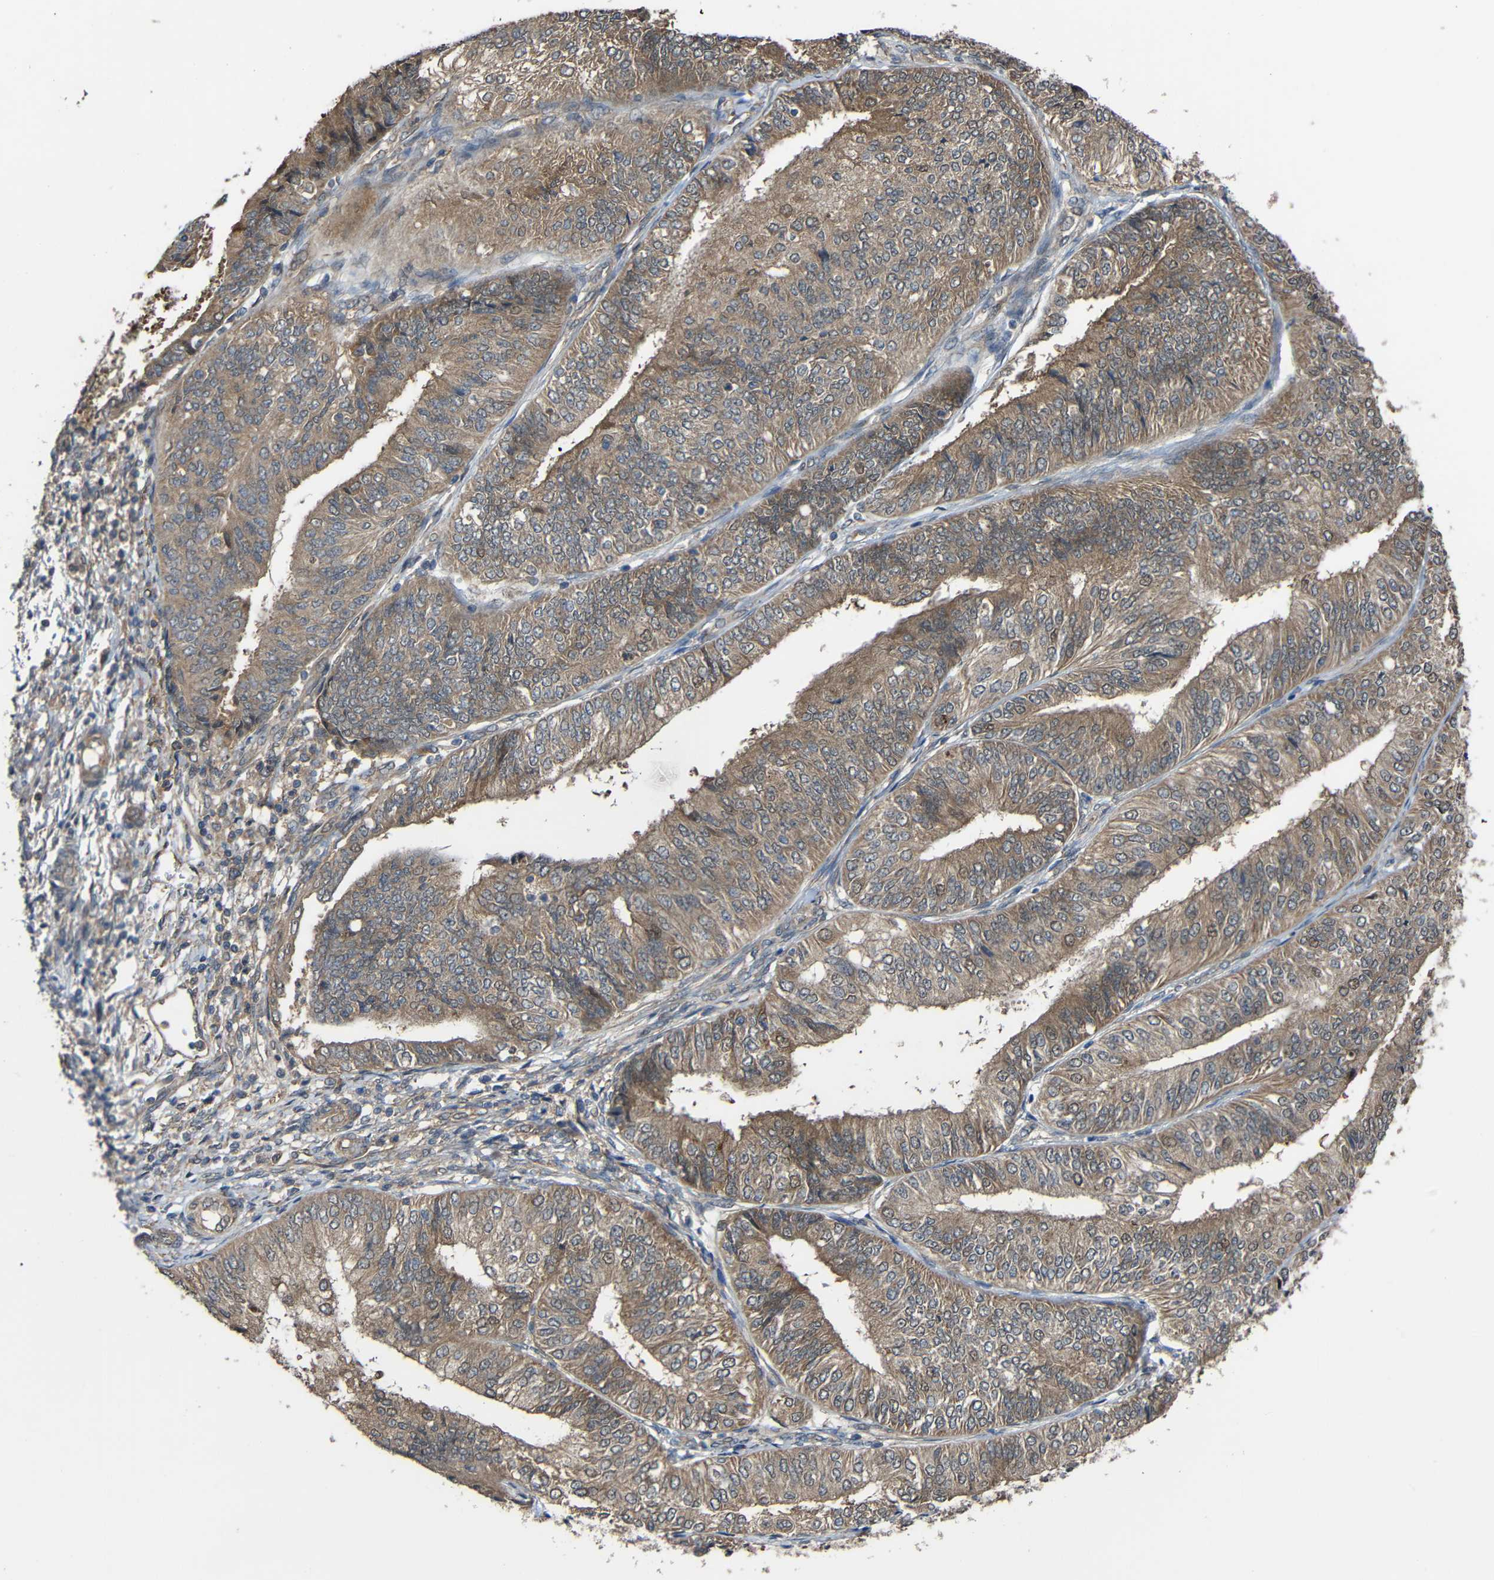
{"staining": {"intensity": "moderate", "quantity": ">75%", "location": "cytoplasmic/membranous"}, "tissue": "endometrial cancer", "cell_type": "Tumor cells", "image_type": "cancer", "snomed": [{"axis": "morphology", "description": "Adenocarcinoma, NOS"}, {"axis": "topography", "description": "Endometrium"}], "caption": "Immunohistochemistry (IHC) photomicrograph of neoplastic tissue: adenocarcinoma (endometrial) stained using immunohistochemistry reveals medium levels of moderate protein expression localized specifically in the cytoplasmic/membranous of tumor cells, appearing as a cytoplasmic/membranous brown color.", "gene": "CHST9", "patient": {"sex": "female", "age": 58}}